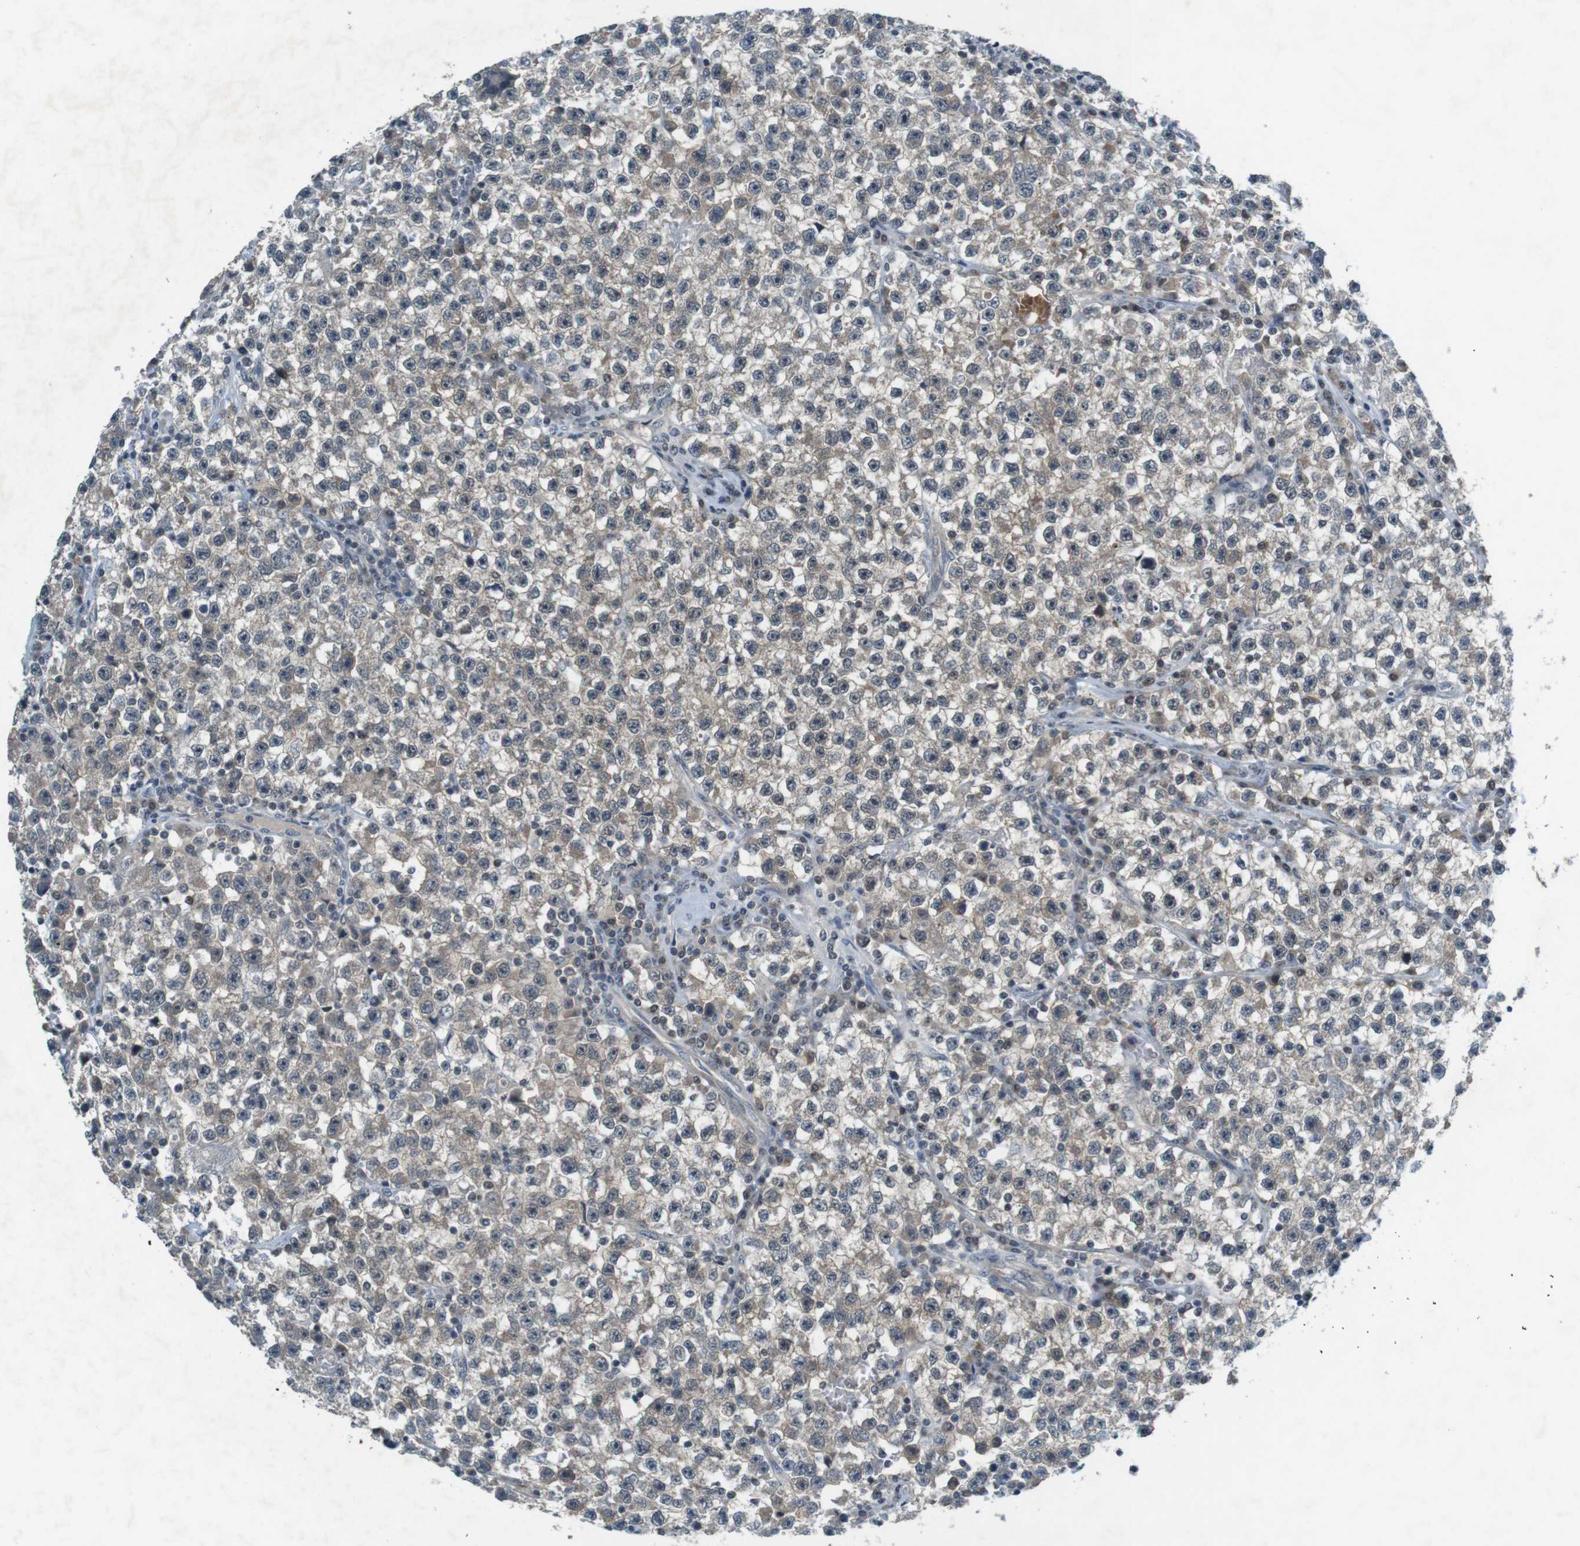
{"staining": {"intensity": "weak", "quantity": ">75%", "location": "cytoplasmic/membranous"}, "tissue": "testis cancer", "cell_type": "Tumor cells", "image_type": "cancer", "snomed": [{"axis": "morphology", "description": "Seminoma, NOS"}, {"axis": "topography", "description": "Testis"}], "caption": "Tumor cells show weak cytoplasmic/membranous expression in about >75% of cells in testis cancer (seminoma). Nuclei are stained in blue.", "gene": "MAPKAPK5", "patient": {"sex": "male", "age": 22}}